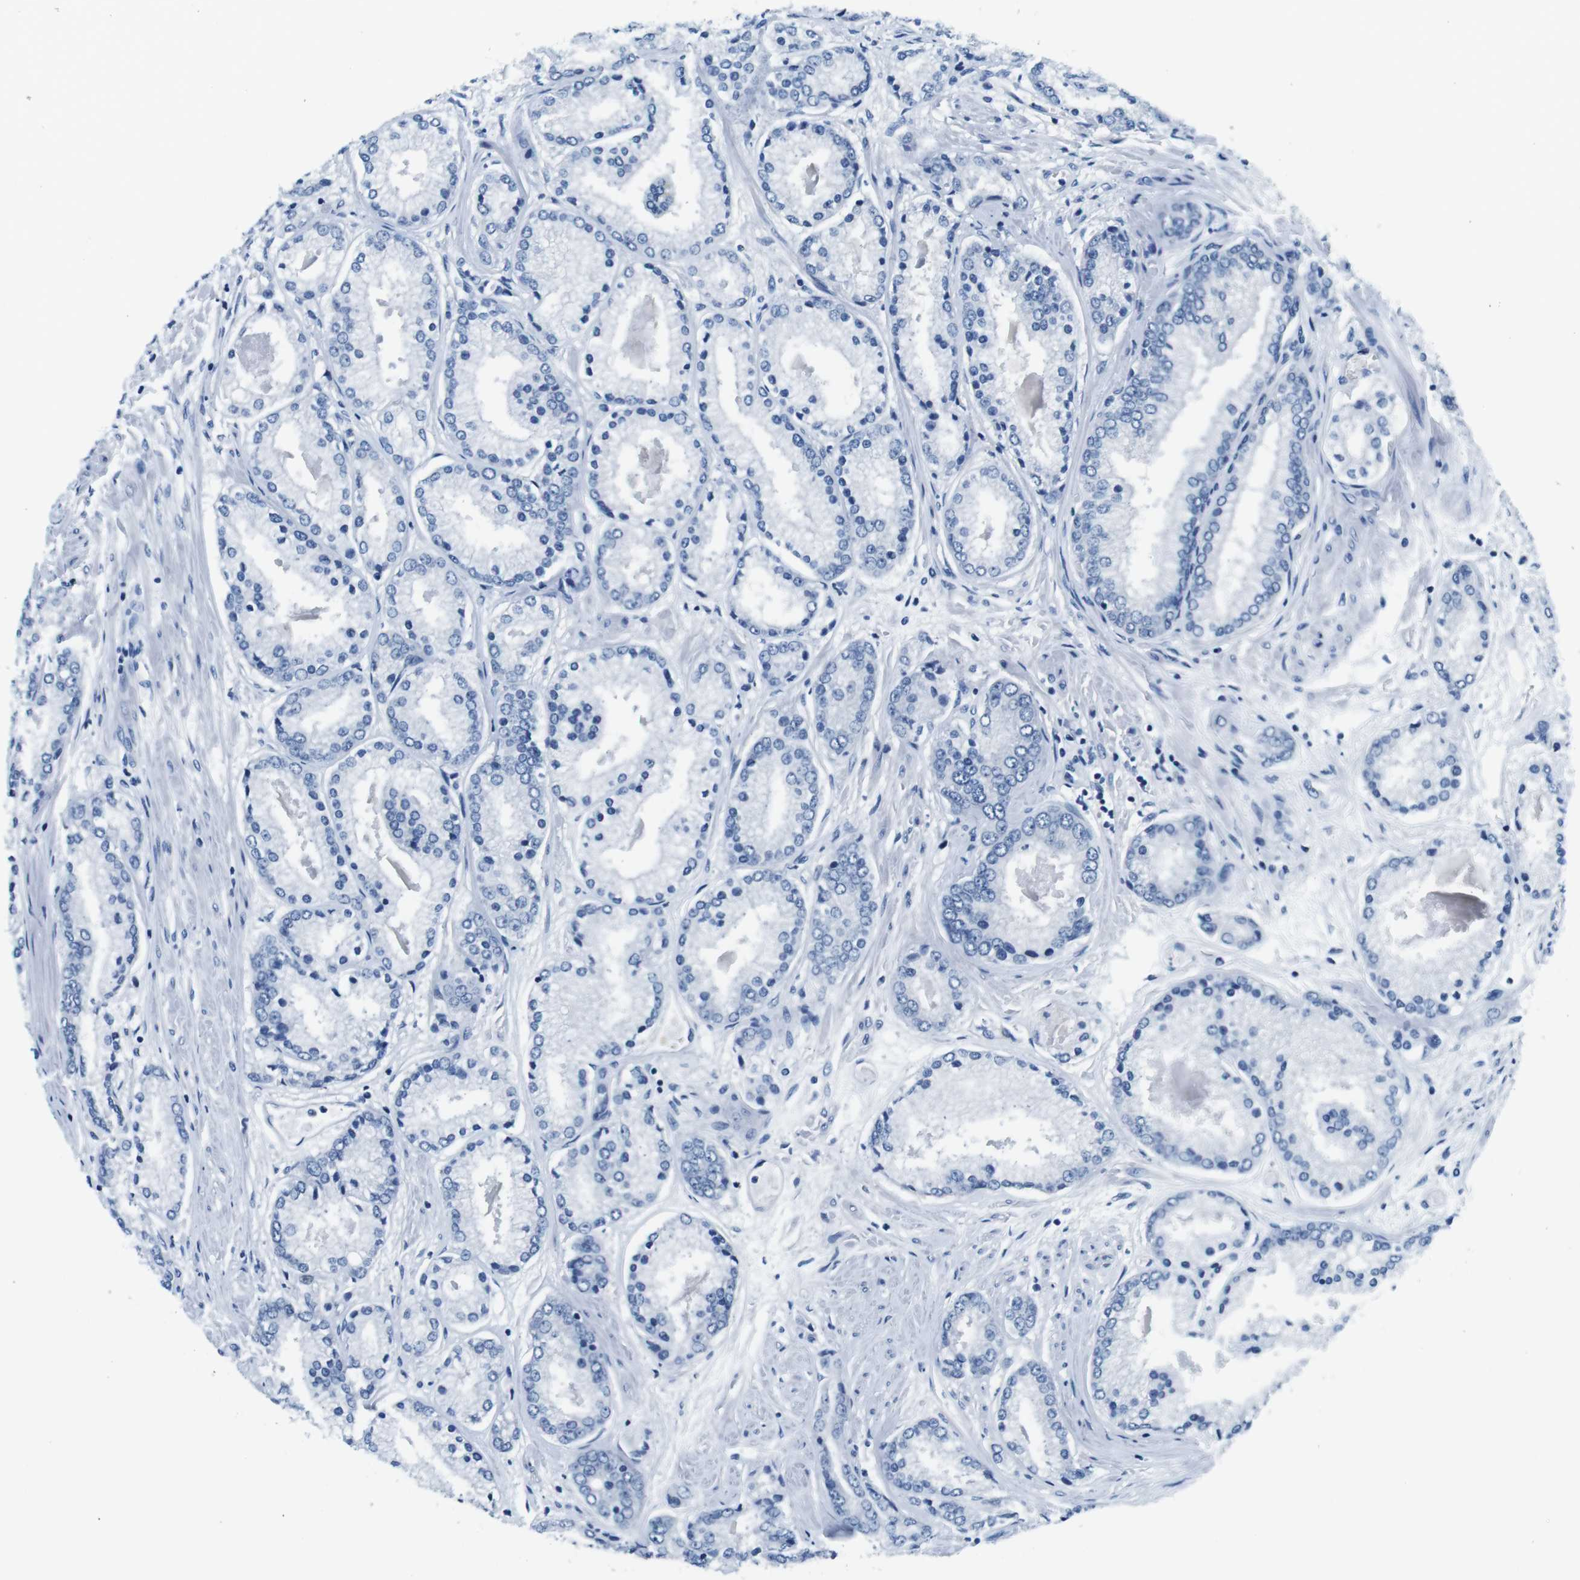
{"staining": {"intensity": "negative", "quantity": "none", "location": "none"}, "tissue": "prostate cancer", "cell_type": "Tumor cells", "image_type": "cancer", "snomed": [{"axis": "morphology", "description": "Adenocarcinoma, High grade"}, {"axis": "topography", "description": "Prostate"}], "caption": "DAB (3,3'-diaminobenzidine) immunohistochemical staining of prostate cancer reveals no significant positivity in tumor cells.", "gene": "EIF2B5", "patient": {"sex": "male", "age": 59}}